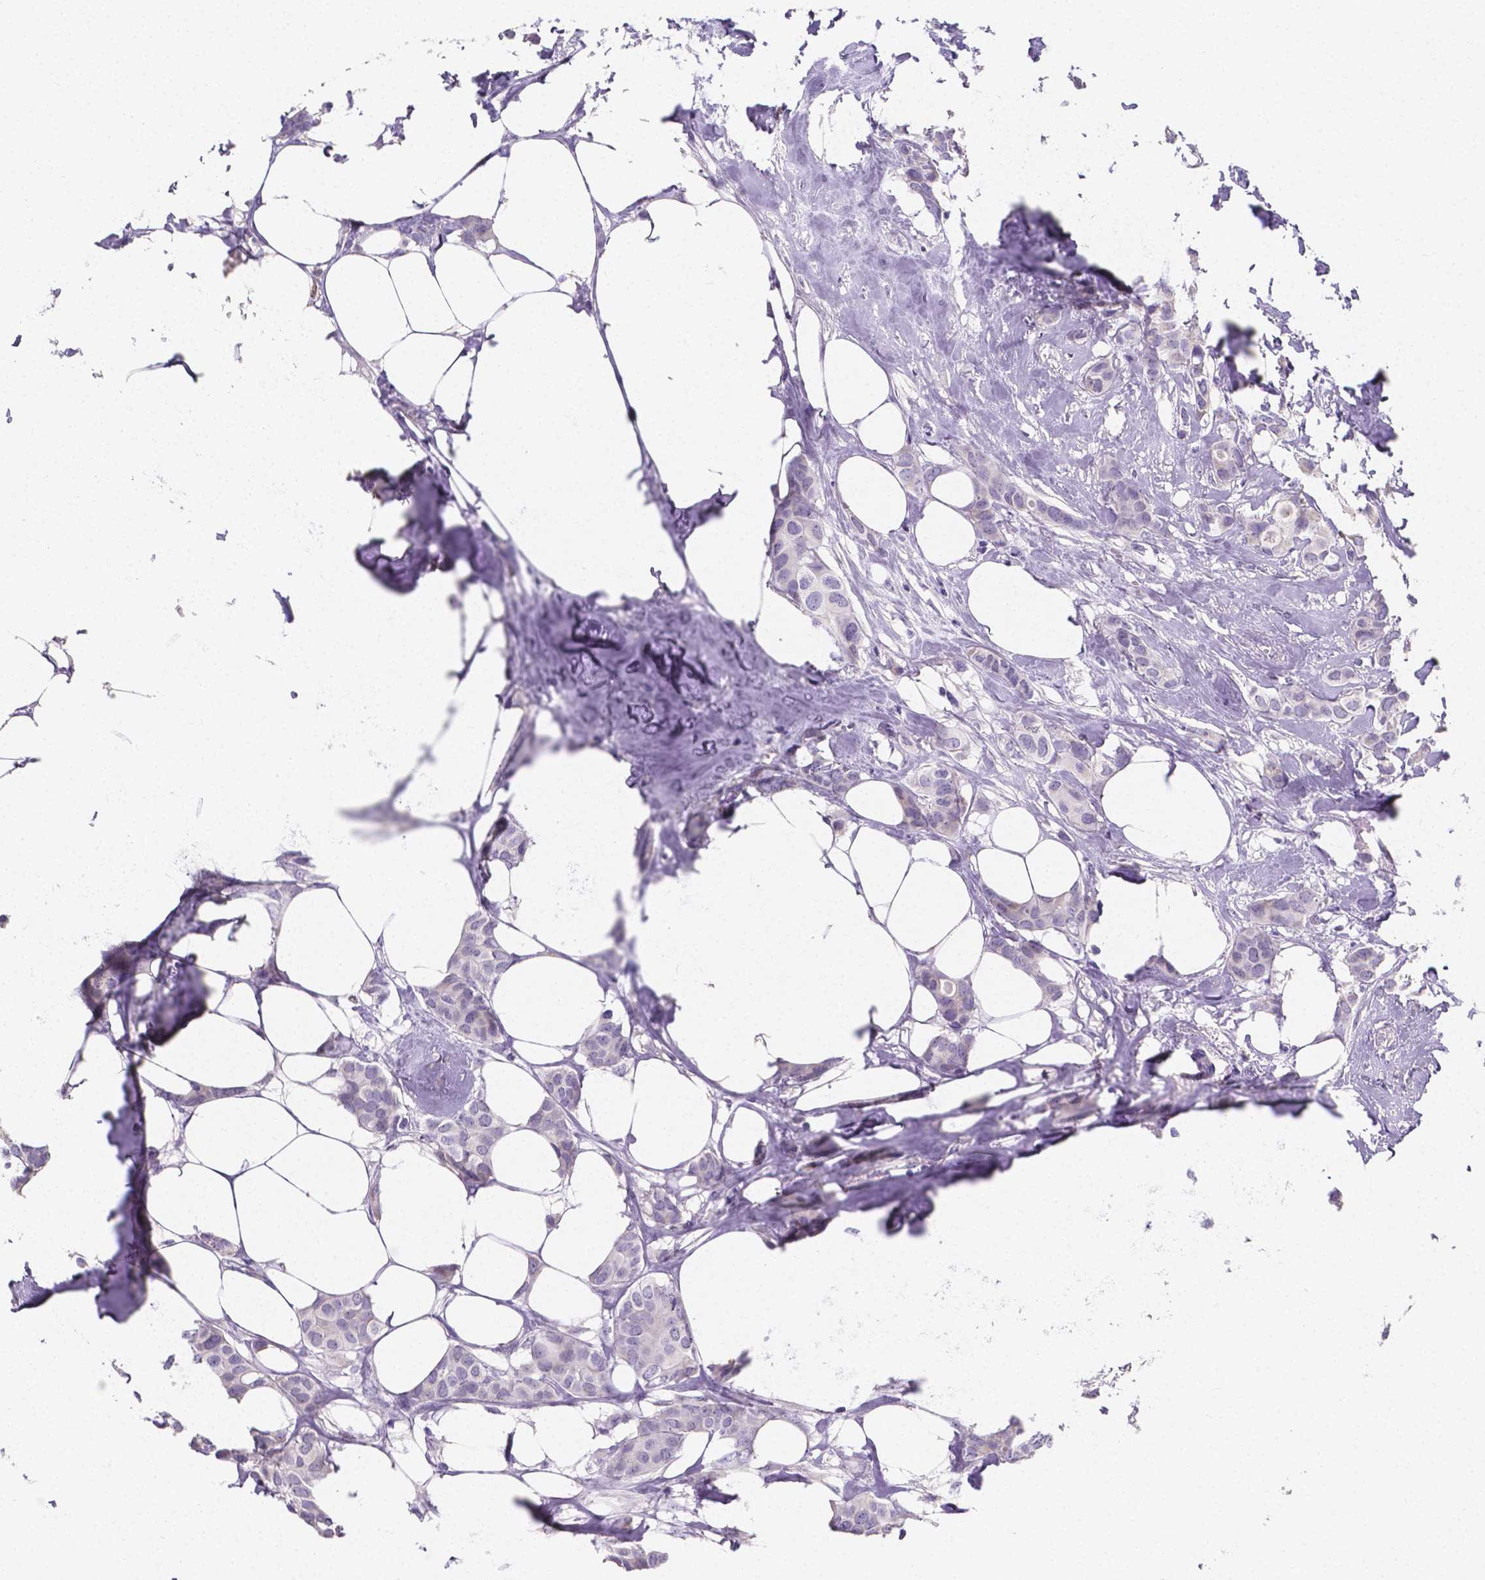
{"staining": {"intensity": "negative", "quantity": "none", "location": "none"}, "tissue": "breast cancer", "cell_type": "Tumor cells", "image_type": "cancer", "snomed": [{"axis": "morphology", "description": "Duct carcinoma"}, {"axis": "topography", "description": "Breast"}], "caption": "Invasive ductal carcinoma (breast) was stained to show a protein in brown. There is no significant positivity in tumor cells. (Stains: DAB IHC with hematoxylin counter stain, Microscopy: brightfield microscopy at high magnification).", "gene": "PLXNA4", "patient": {"sex": "female", "age": 62}}